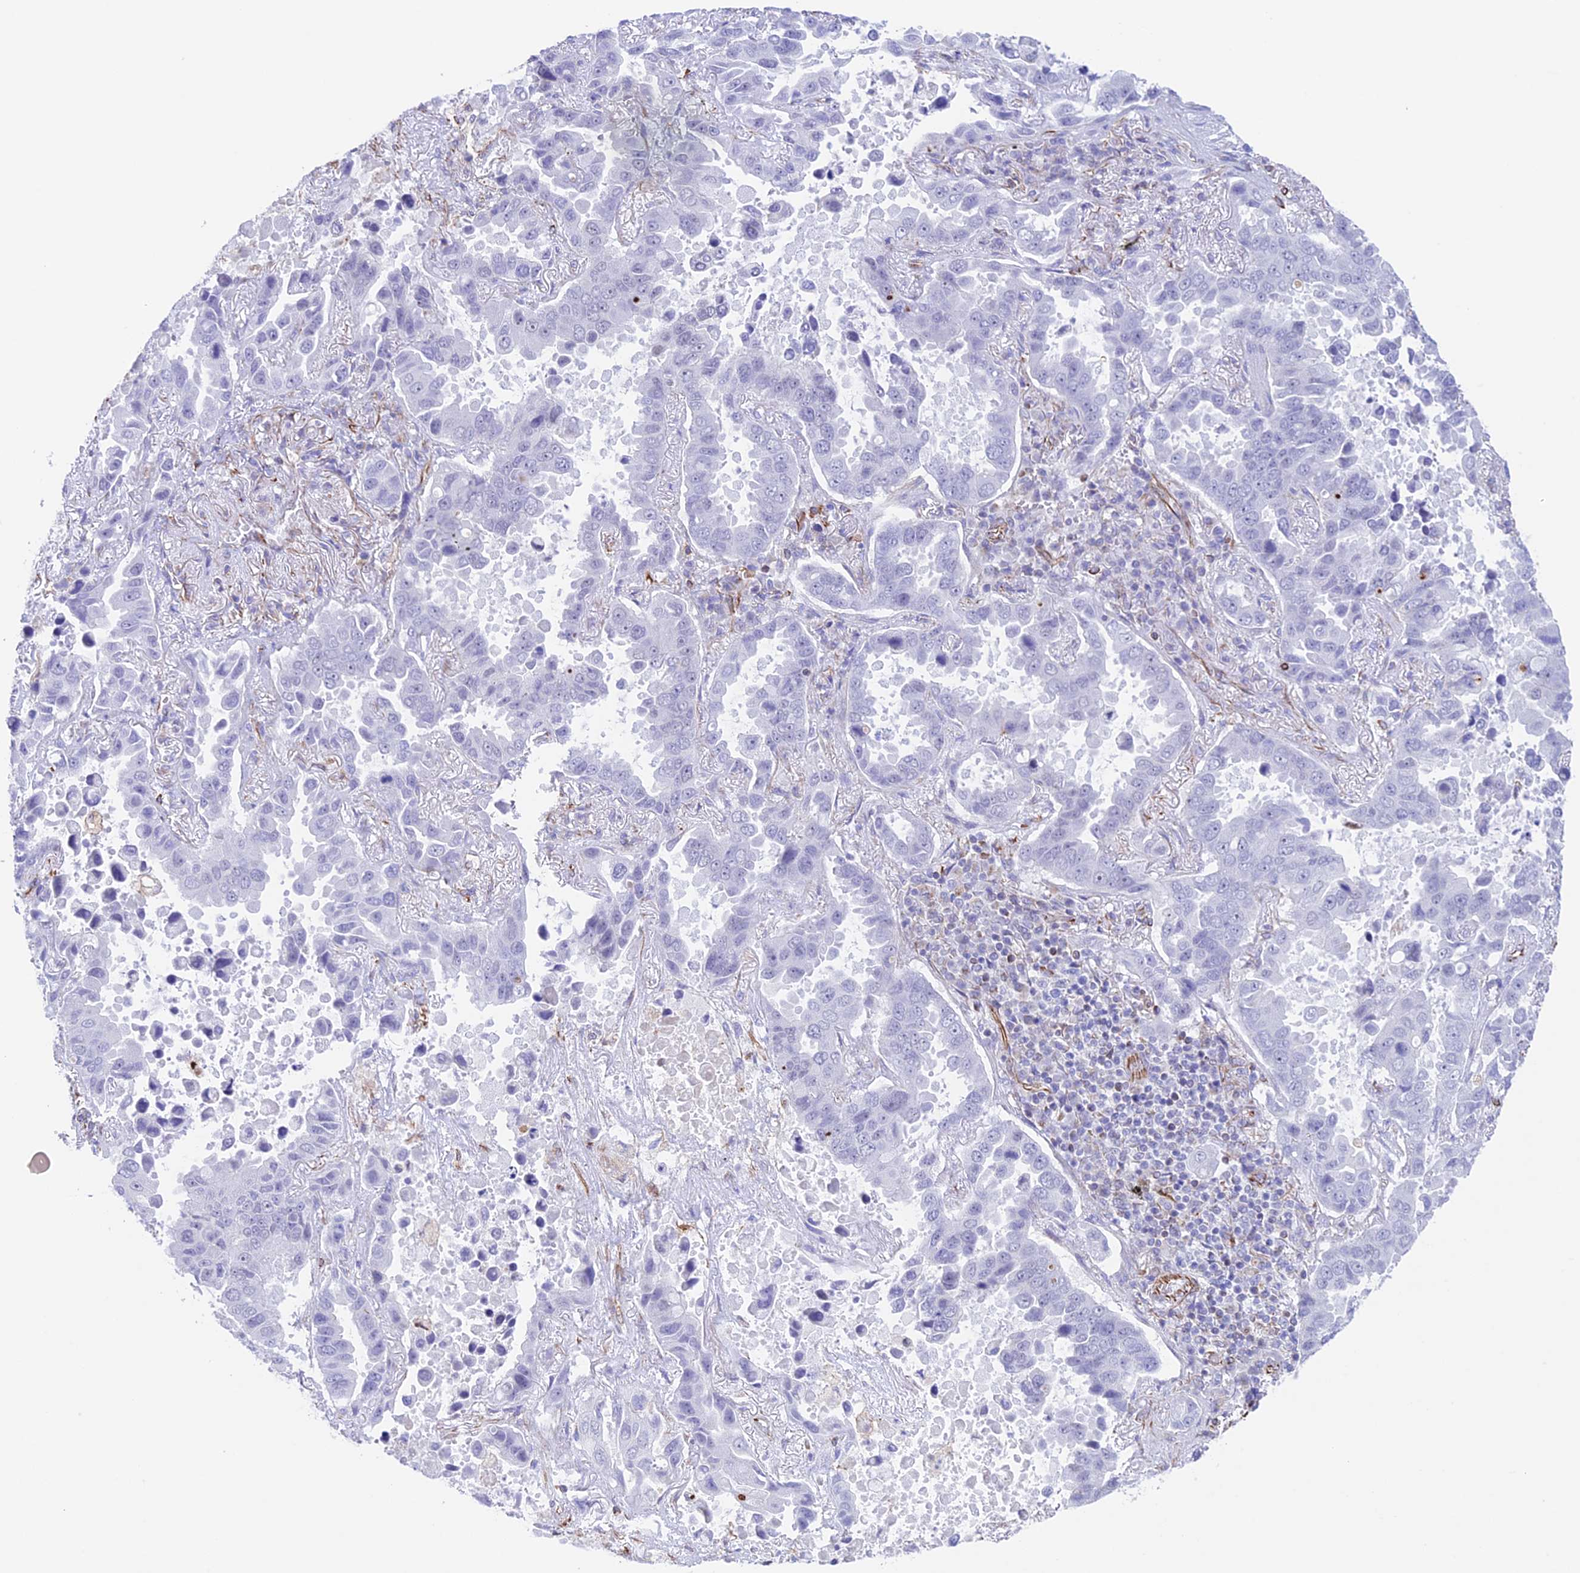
{"staining": {"intensity": "negative", "quantity": "none", "location": "none"}, "tissue": "lung cancer", "cell_type": "Tumor cells", "image_type": "cancer", "snomed": [{"axis": "morphology", "description": "Adenocarcinoma, NOS"}, {"axis": "topography", "description": "Lung"}], "caption": "Protein analysis of adenocarcinoma (lung) shows no significant expression in tumor cells.", "gene": "ZNF652", "patient": {"sex": "male", "age": 64}}